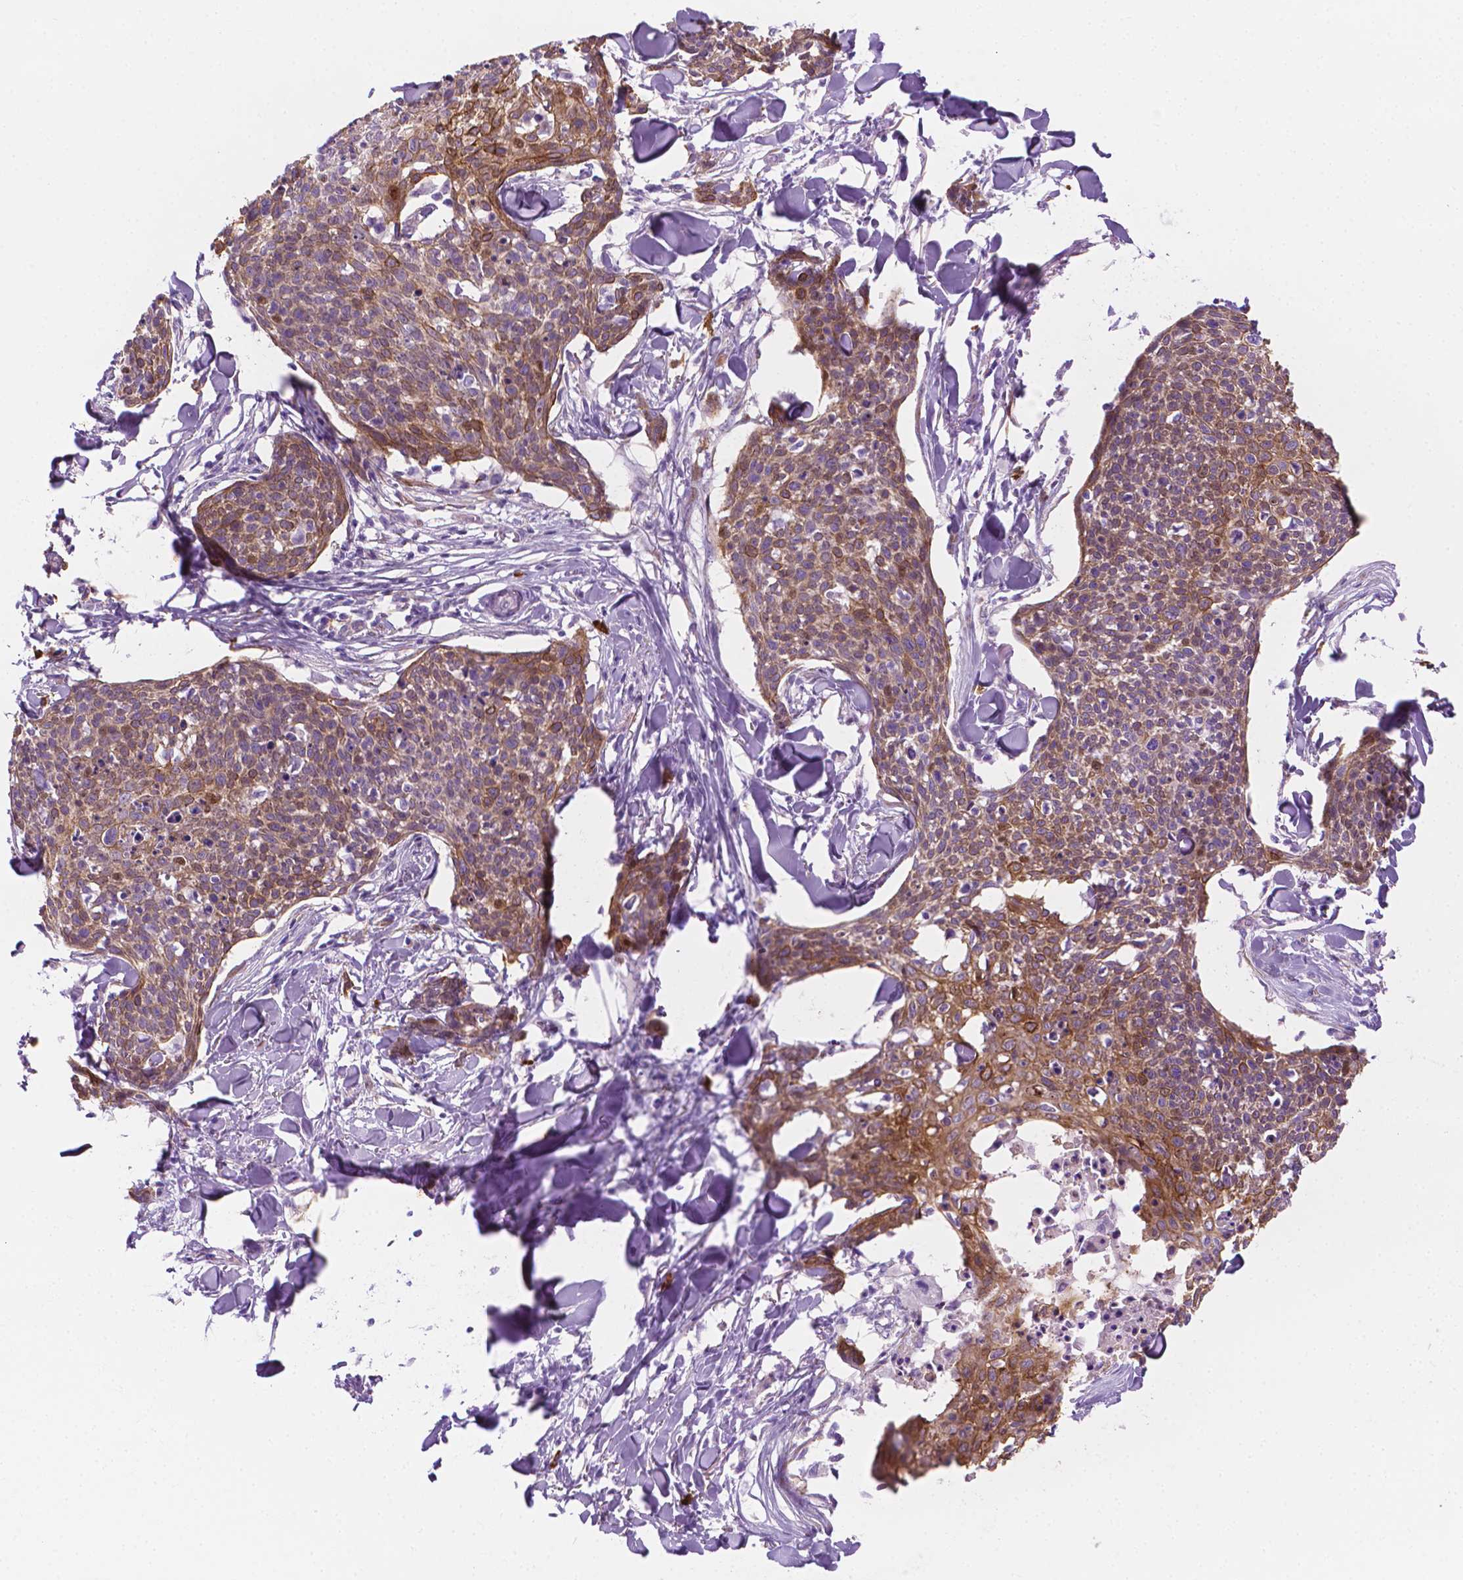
{"staining": {"intensity": "moderate", "quantity": "25%-75%", "location": "cytoplasmic/membranous"}, "tissue": "skin cancer", "cell_type": "Tumor cells", "image_type": "cancer", "snomed": [{"axis": "morphology", "description": "Squamous cell carcinoma, NOS"}, {"axis": "topography", "description": "Skin"}, {"axis": "topography", "description": "Vulva"}], "caption": "Immunohistochemical staining of human skin cancer demonstrates medium levels of moderate cytoplasmic/membranous protein expression in approximately 25%-75% of tumor cells. Using DAB (3,3'-diaminobenzidine) (brown) and hematoxylin (blue) stains, captured at high magnification using brightfield microscopy.", "gene": "EPPK1", "patient": {"sex": "female", "age": 75}}